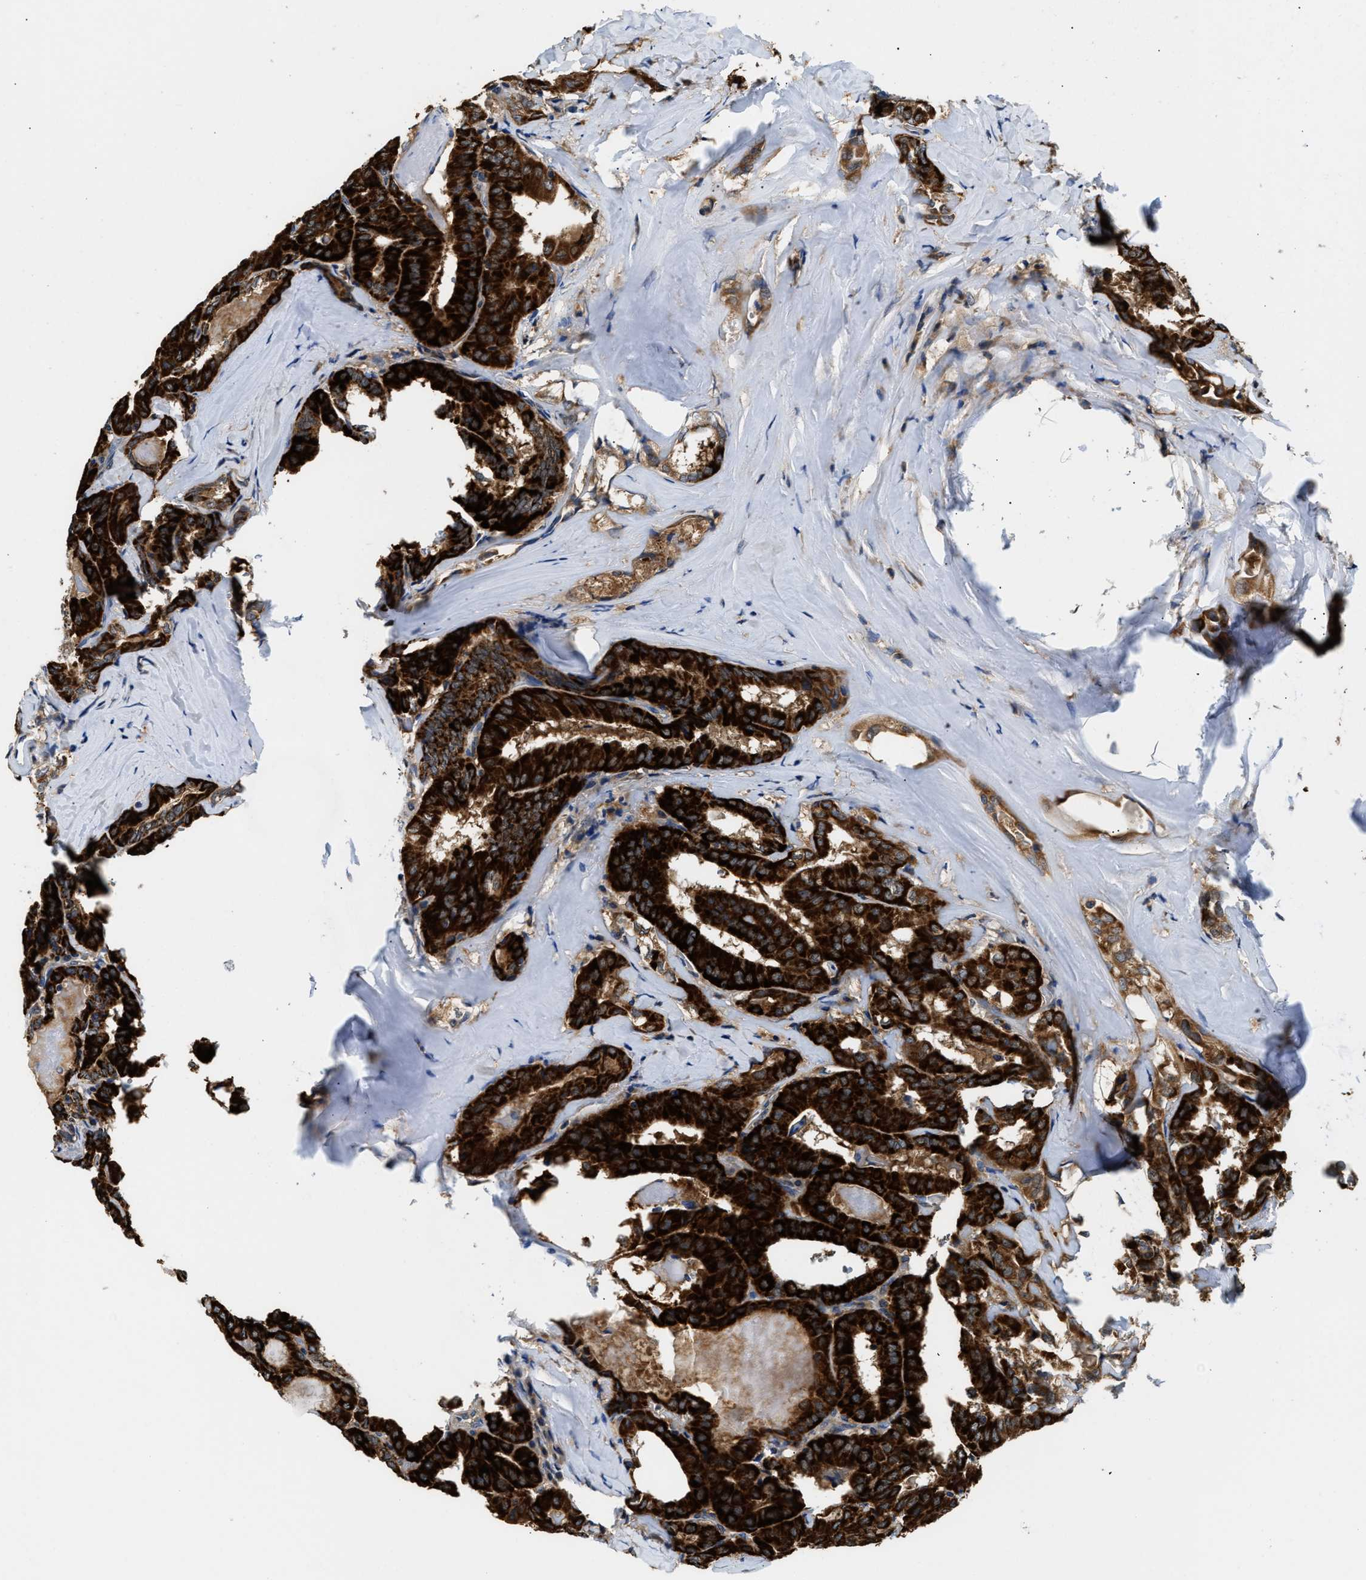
{"staining": {"intensity": "strong", "quantity": ">75%", "location": "cytoplasmic/membranous"}, "tissue": "thyroid cancer", "cell_type": "Tumor cells", "image_type": "cancer", "snomed": [{"axis": "morphology", "description": "Papillary adenocarcinoma, NOS"}, {"axis": "topography", "description": "Thyroid gland"}], "caption": "Protein expression analysis of thyroid papillary adenocarcinoma shows strong cytoplasmic/membranous staining in approximately >75% of tumor cells.", "gene": "CCM2", "patient": {"sex": "female", "age": 42}}